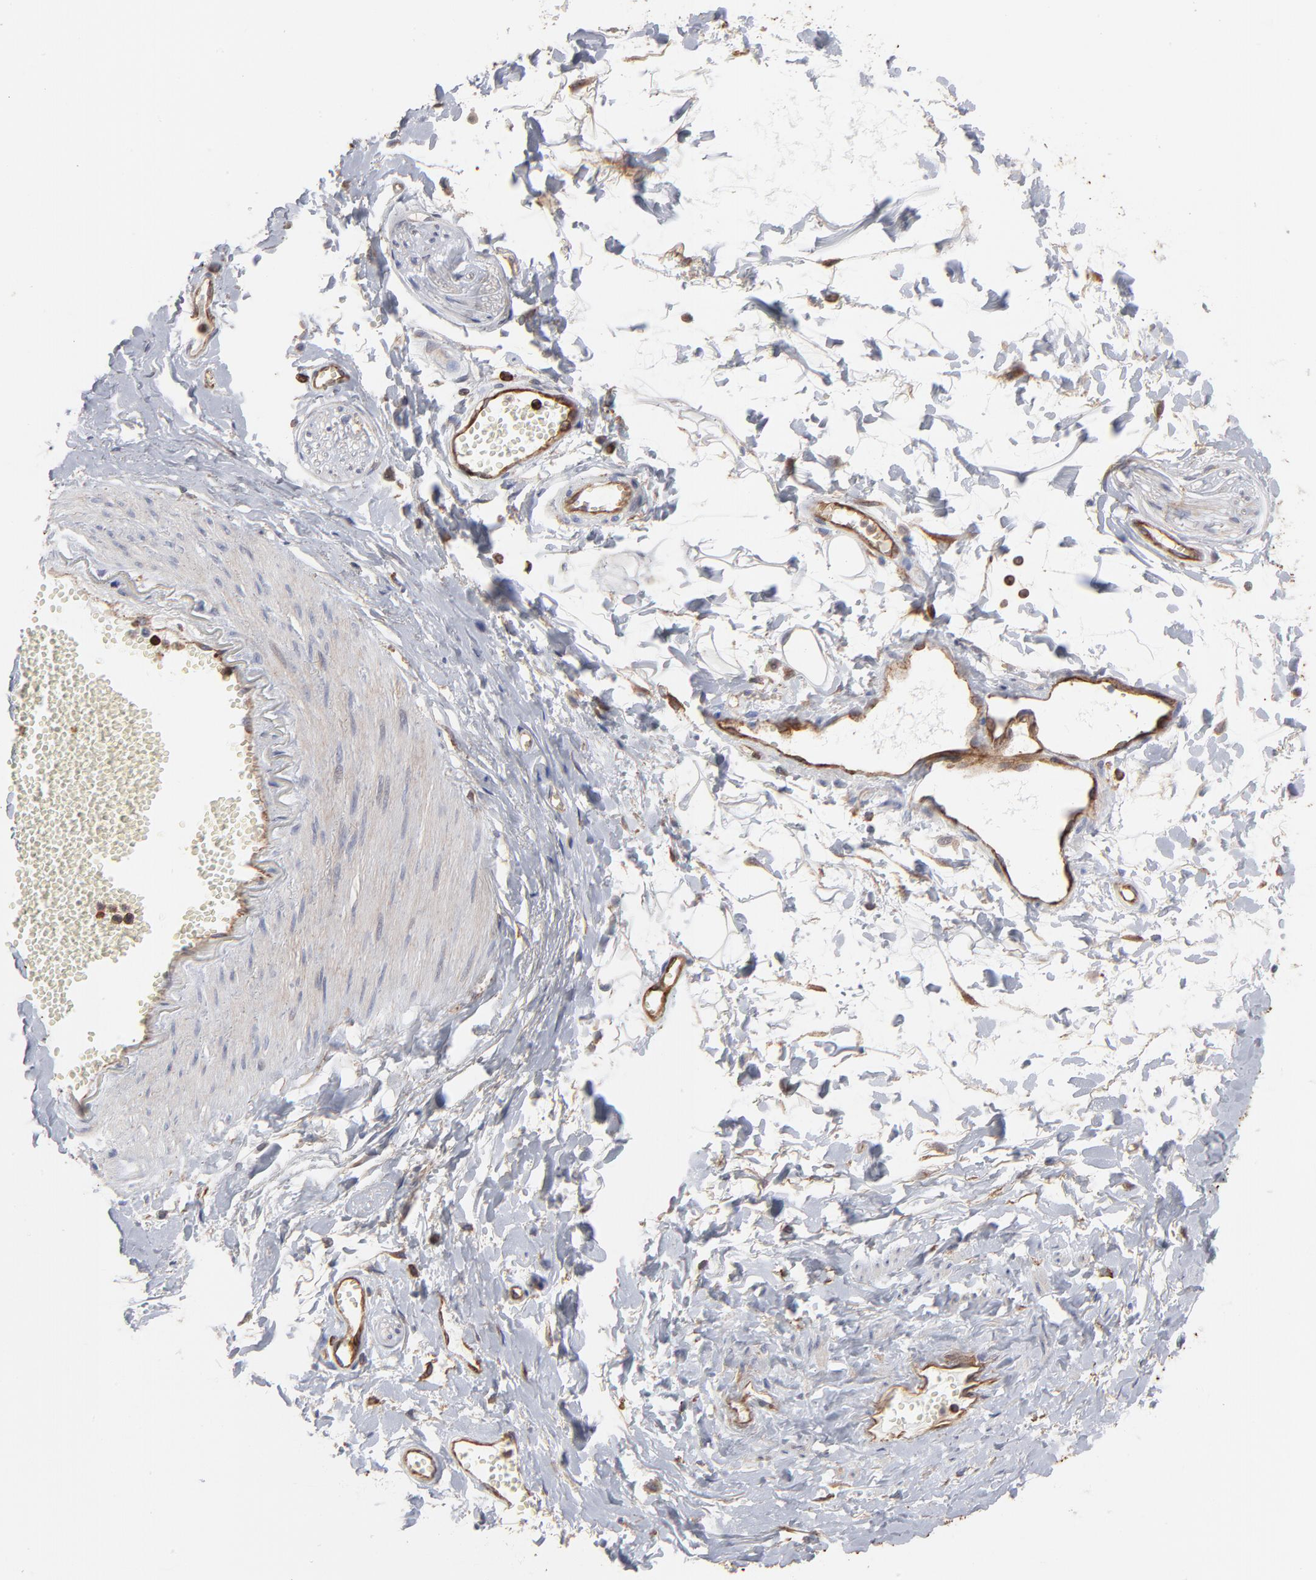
{"staining": {"intensity": "negative", "quantity": "none", "location": "none"}, "tissue": "adipose tissue", "cell_type": "Adipocytes", "image_type": "normal", "snomed": [{"axis": "morphology", "description": "Normal tissue, NOS"}, {"axis": "morphology", "description": "Inflammation, NOS"}, {"axis": "topography", "description": "Salivary gland"}, {"axis": "topography", "description": "Peripheral nerve tissue"}], "caption": "There is no significant expression in adipocytes of adipose tissue. (DAB (3,3'-diaminobenzidine) immunohistochemistry (IHC) visualized using brightfield microscopy, high magnification).", "gene": "PXN", "patient": {"sex": "female", "age": 75}}